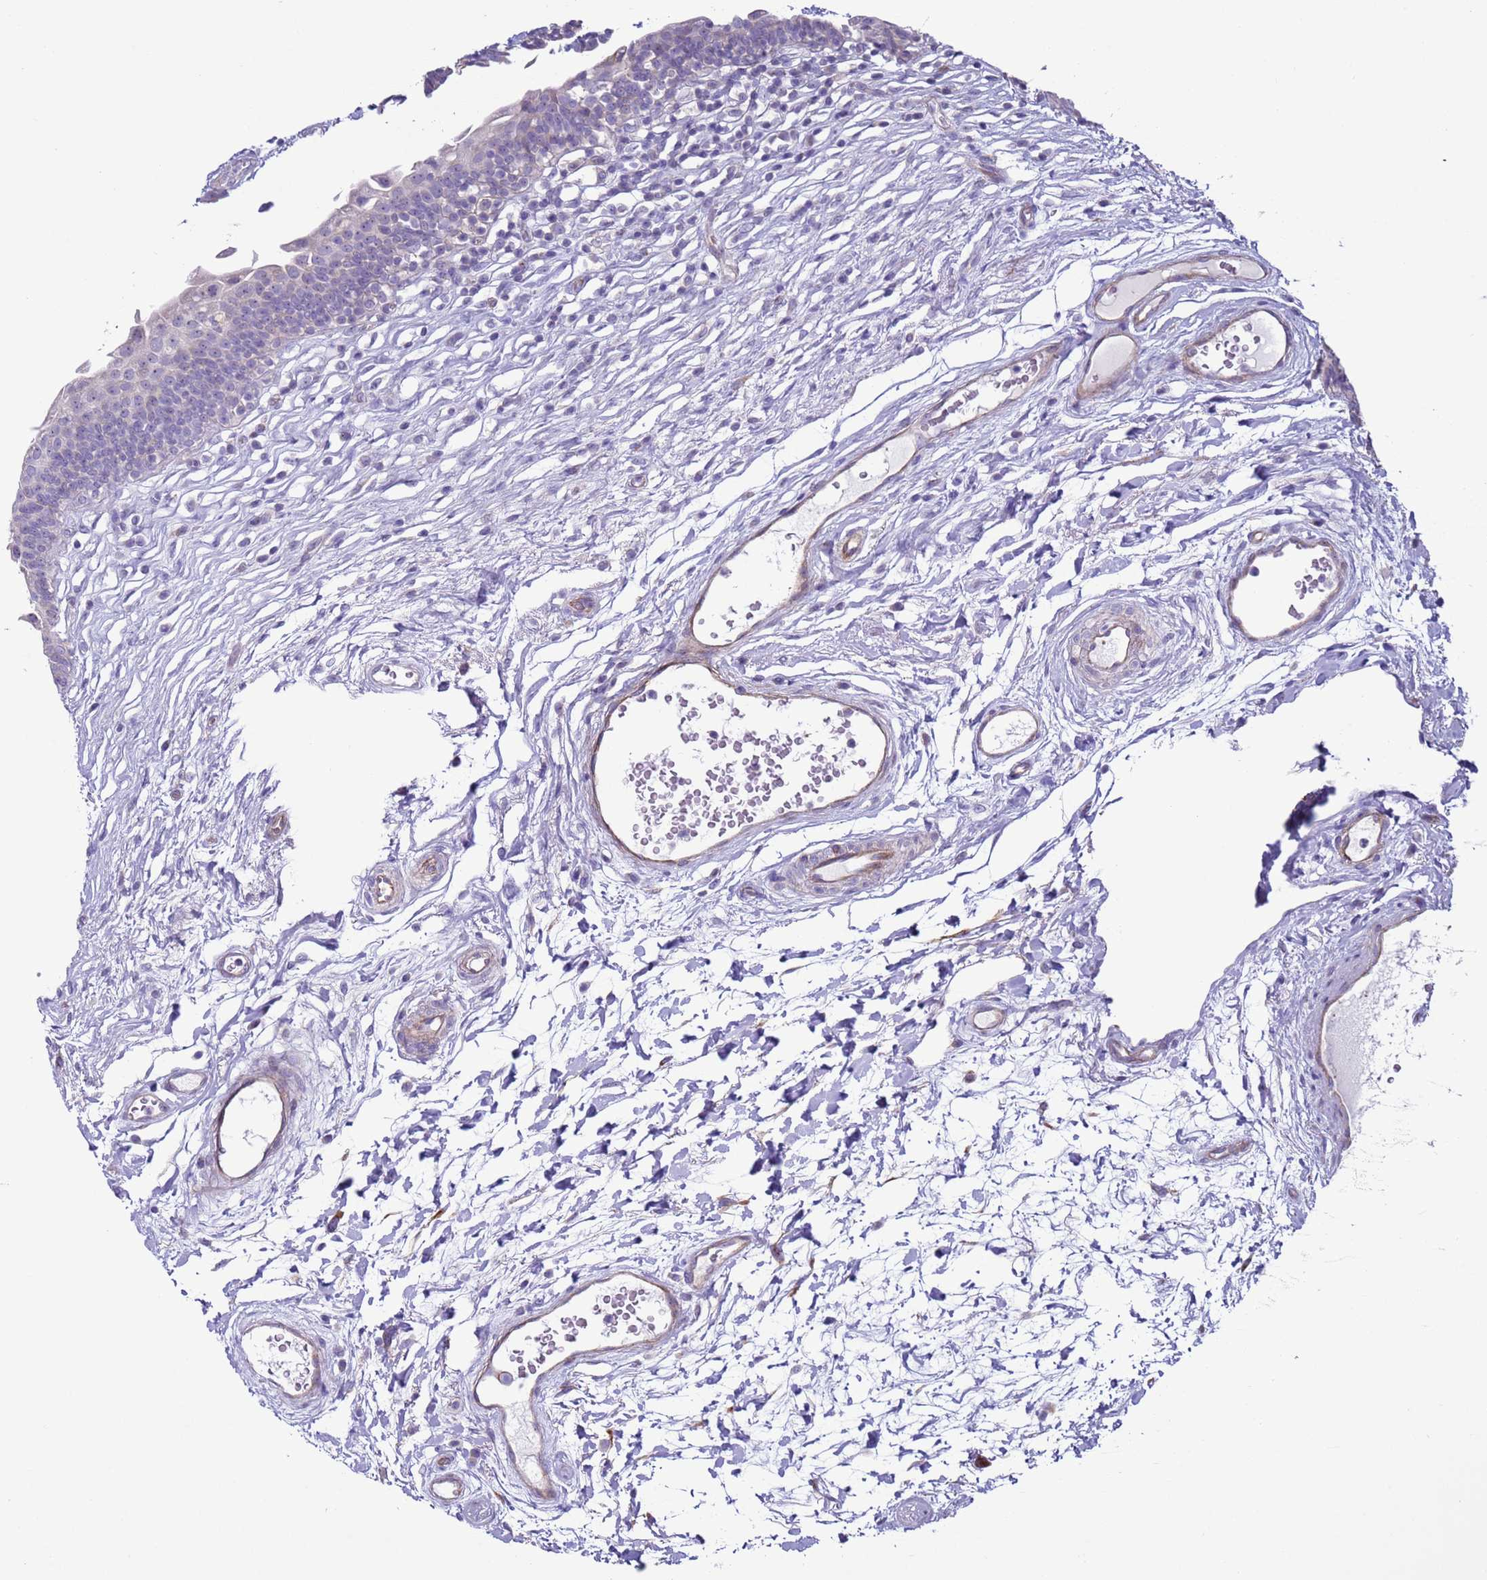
{"staining": {"intensity": "negative", "quantity": "none", "location": "none"}, "tissue": "urinary bladder", "cell_type": "Urothelial cells", "image_type": "normal", "snomed": [{"axis": "morphology", "description": "Normal tissue, NOS"}, {"axis": "topography", "description": "Urinary bladder"}], "caption": "This histopathology image is of unremarkable urinary bladder stained with IHC to label a protein in brown with the nuclei are counter-stained blue. There is no positivity in urothelial cells.", "gene": "HEATR1", "patient": {"sex": "male", "age": 83}}